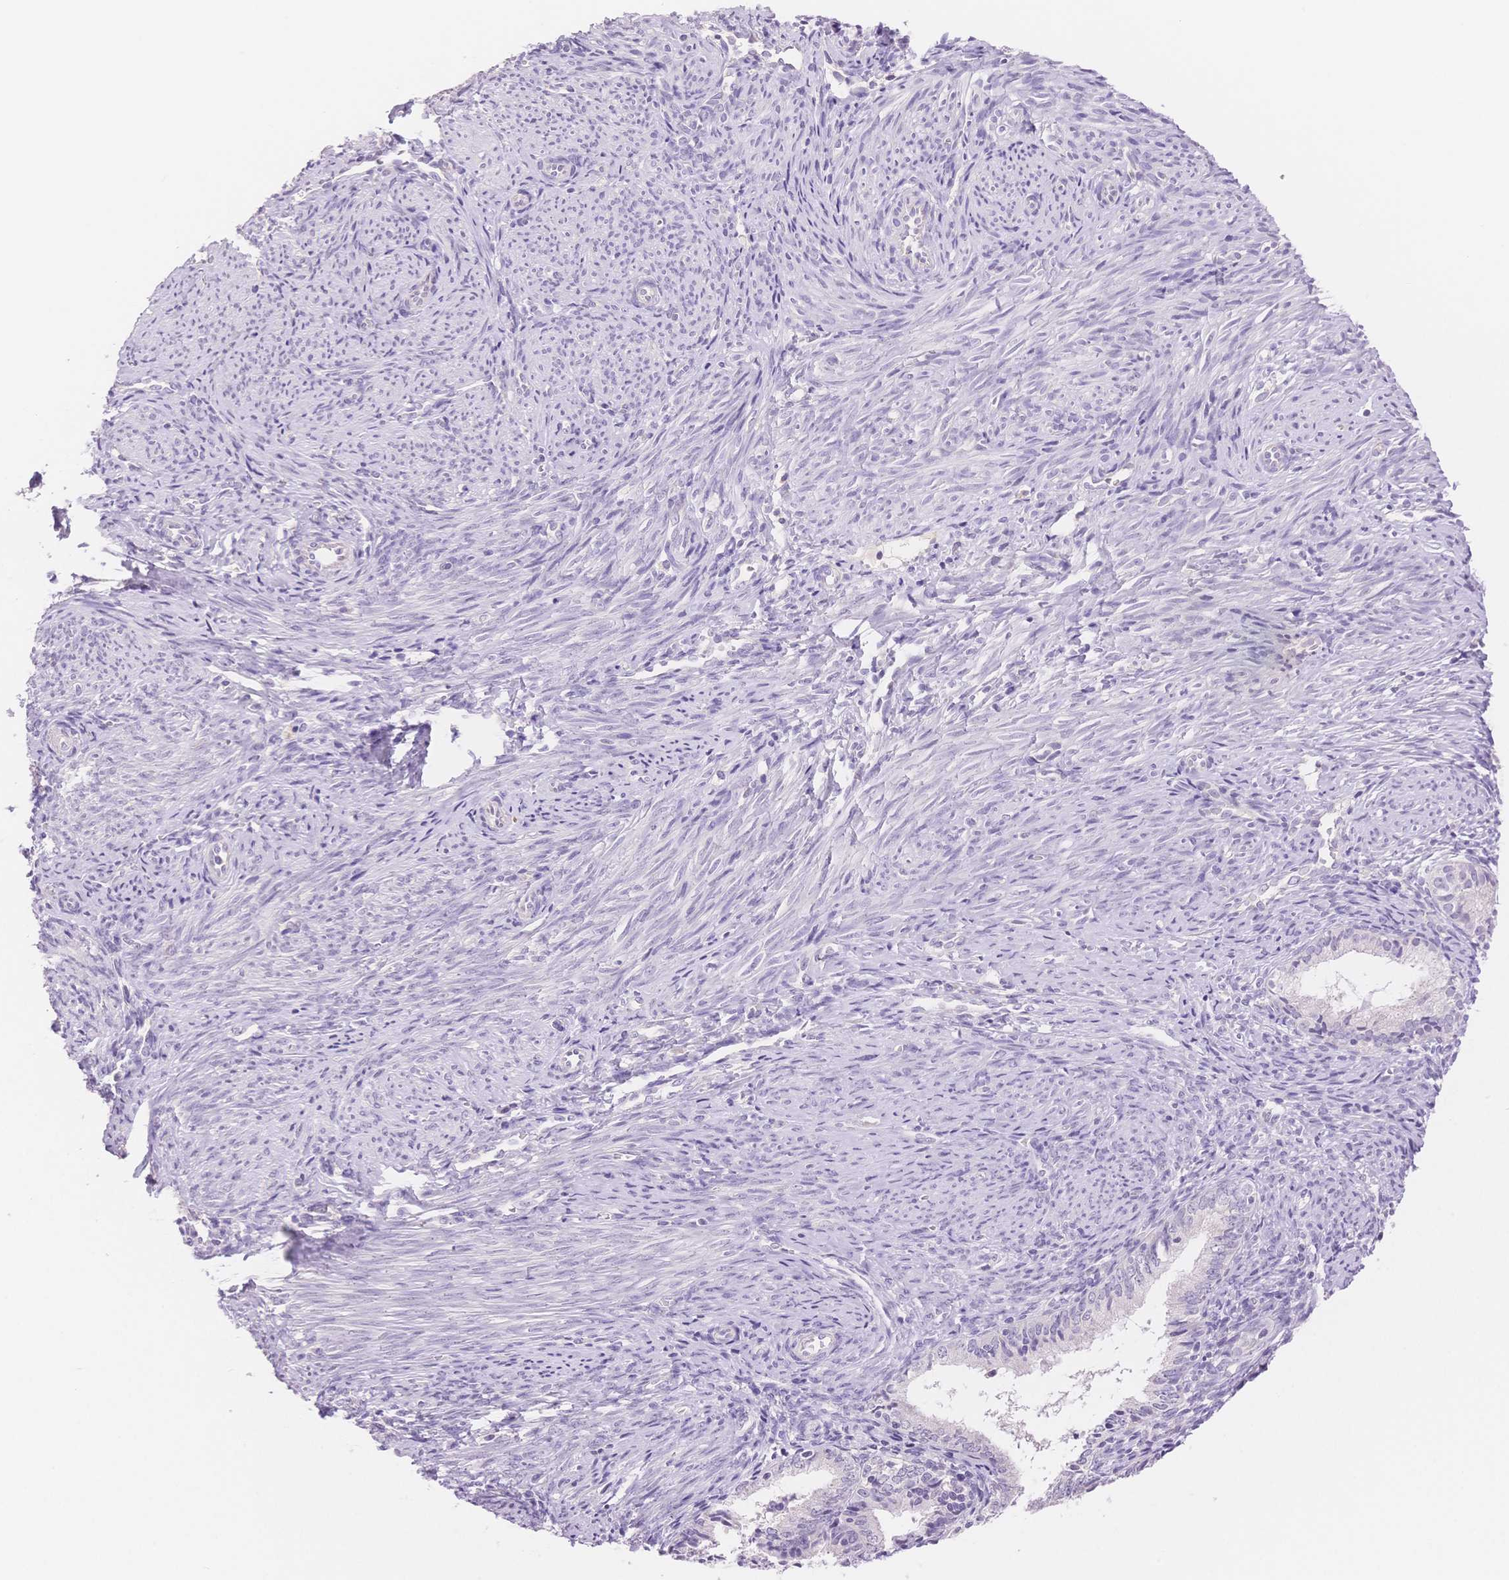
{"staining": {"intensity": "negative", "quantity": "none", "location": "none"}, "tissue": "endometrial cancer", "cell_type": "Tumor cells", "image_type": "cancer", "snomed": [{"axis": "morphology", "description": "Adenocarcinoma, NOS"}, {"axis": "topography", "description": "Endometrium"}], "caption": "IHC of endometrial adenocarcinoma demonstrates no positivity in tumor cells.", "gene": "MYOM1", "patient": {"sex": "female", "age": 55}}